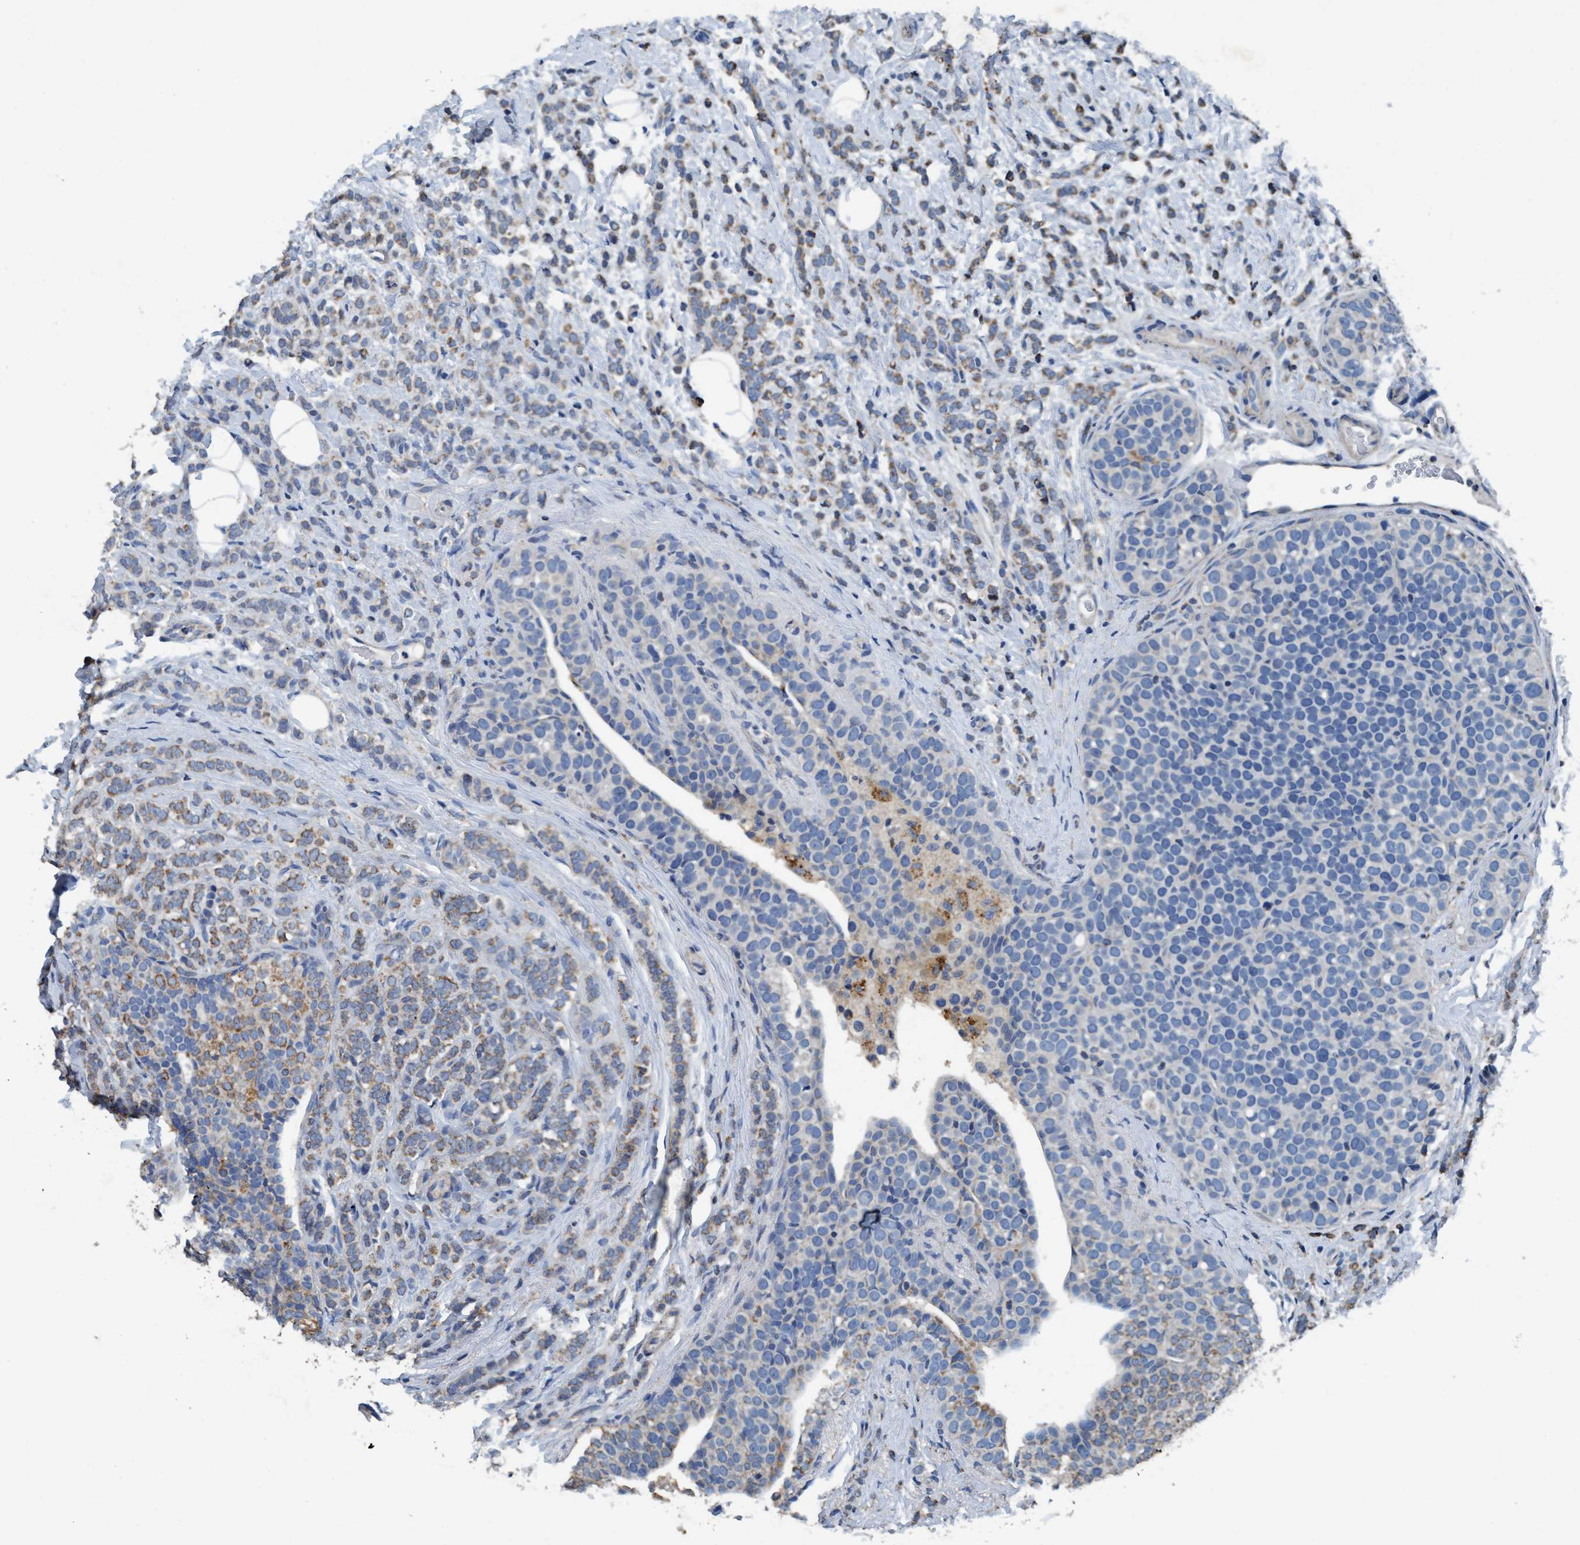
{"staining": {"intensity": "moderate", "quantity": "25%-75%", "location": "cytoplasmic/membranous"}, "tissue": "breast cancer", "cell_type": "Tumor cells", "image_type": "cancer", "snomed": [{"axis": "morphology", "description": "Lobular carcinoma"}, {"axis": "topography", "description": "Breast"}], "caption": "Human lobular carcinoma (breast) stained with a brown dye demonstrates moderate cytoplasmic/membranous positive staining in approximately 25%-75% of tumor cells.", "gene": "ANKFN1", "patient": {"sex": "female", "age": 50}}